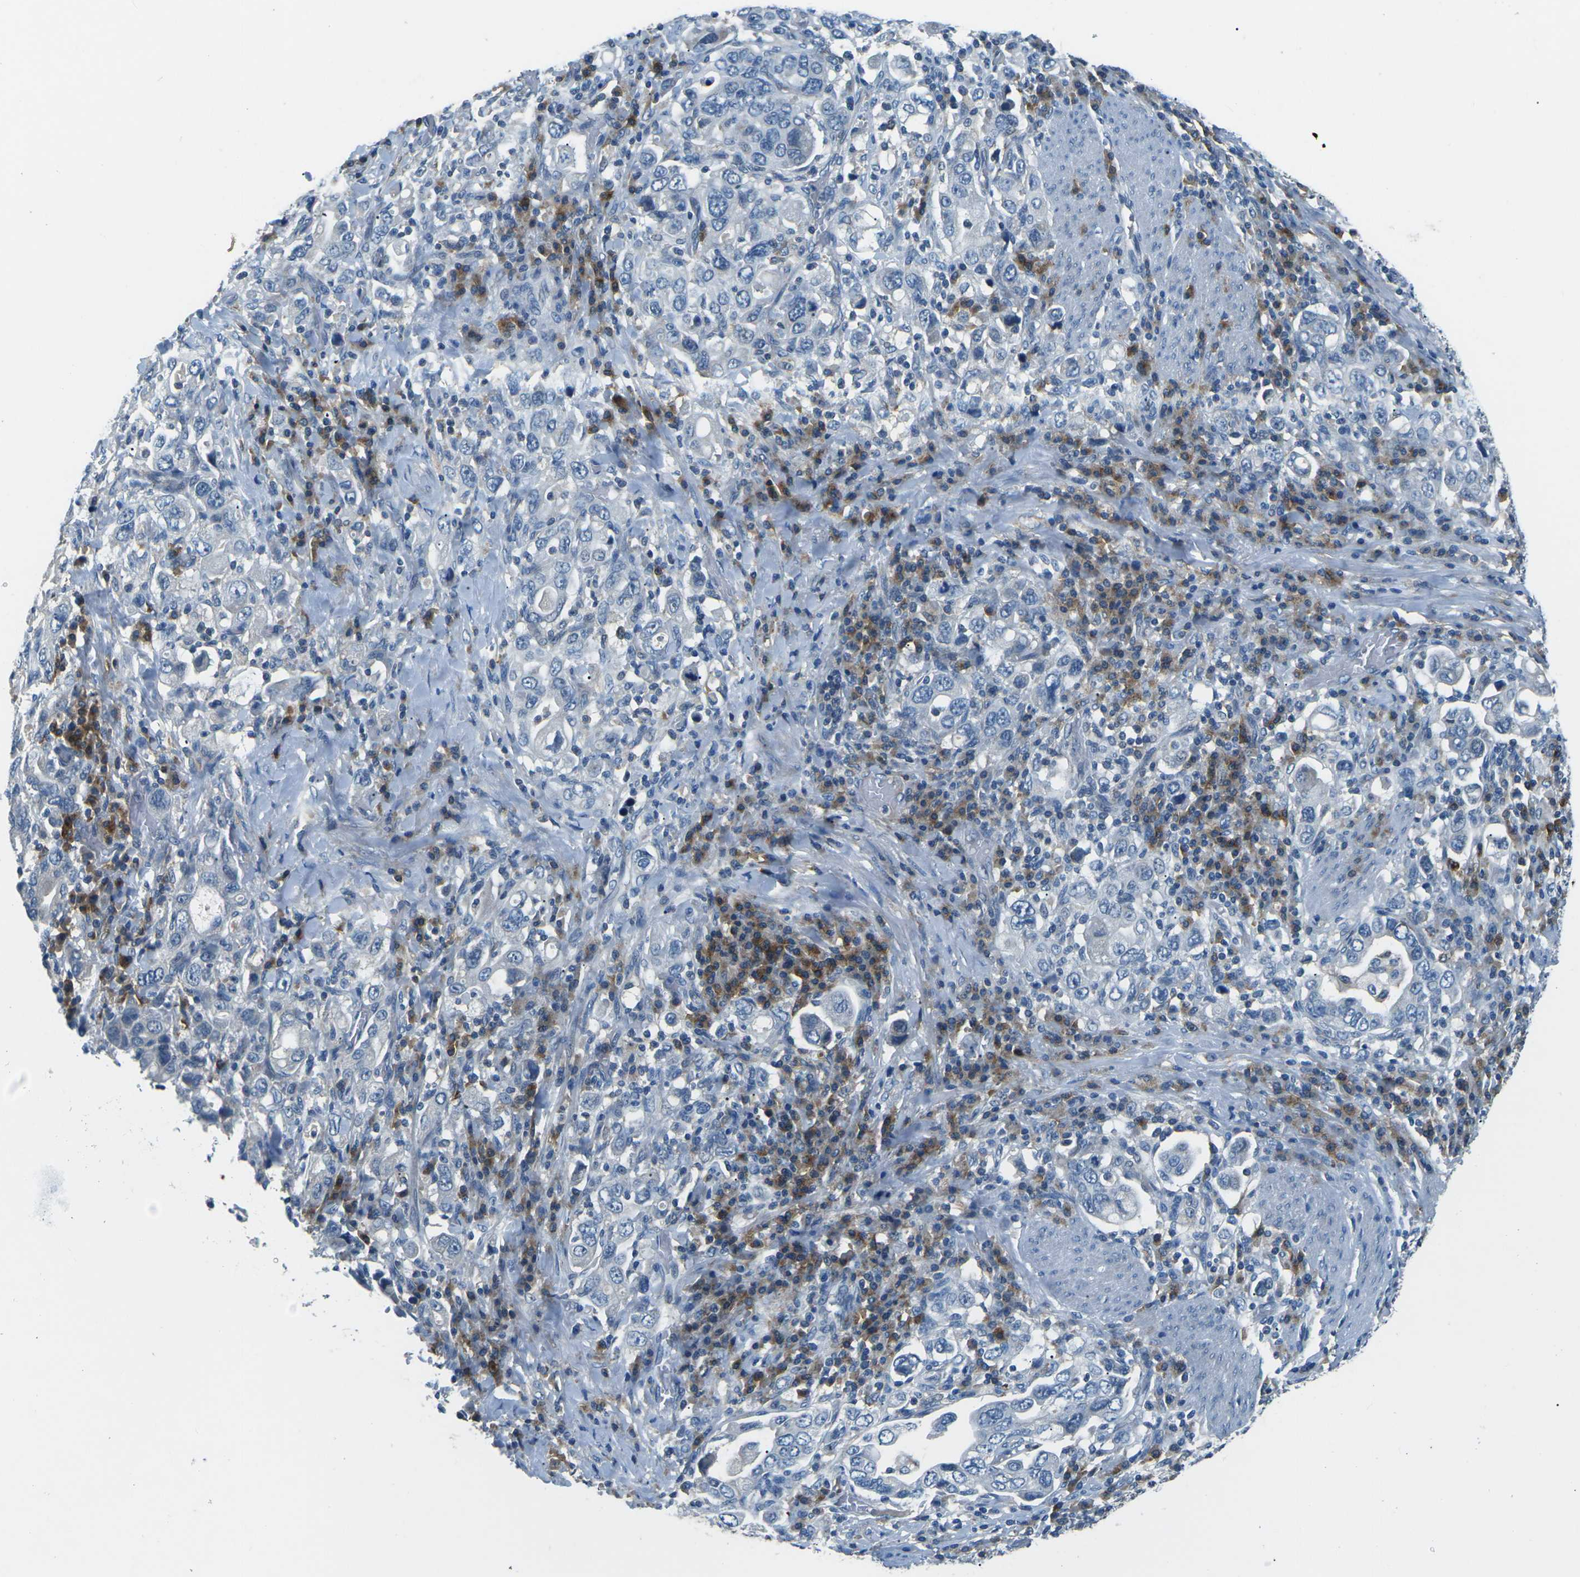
{"staining": {"intensity": "negative", "quantity": "none", "location": "none"}, "tissue": "stomach cancer", "cell_type": "Tumor cells", "image_type": "cancer", "snomed": [{"axis": "morphology", "description": "Adenocarcinoma, NOS"}, {"axis": "topography", "description": "Stomach, upper"}], "caption": "DAB (3,3'-diaminobenzidine) immunohistochemical staining of human stomach adenocarcinoma reveals no significant positivity in tumor cells.", "gene": "CD1D", "patient": {"sex": "male", "age": 62}}